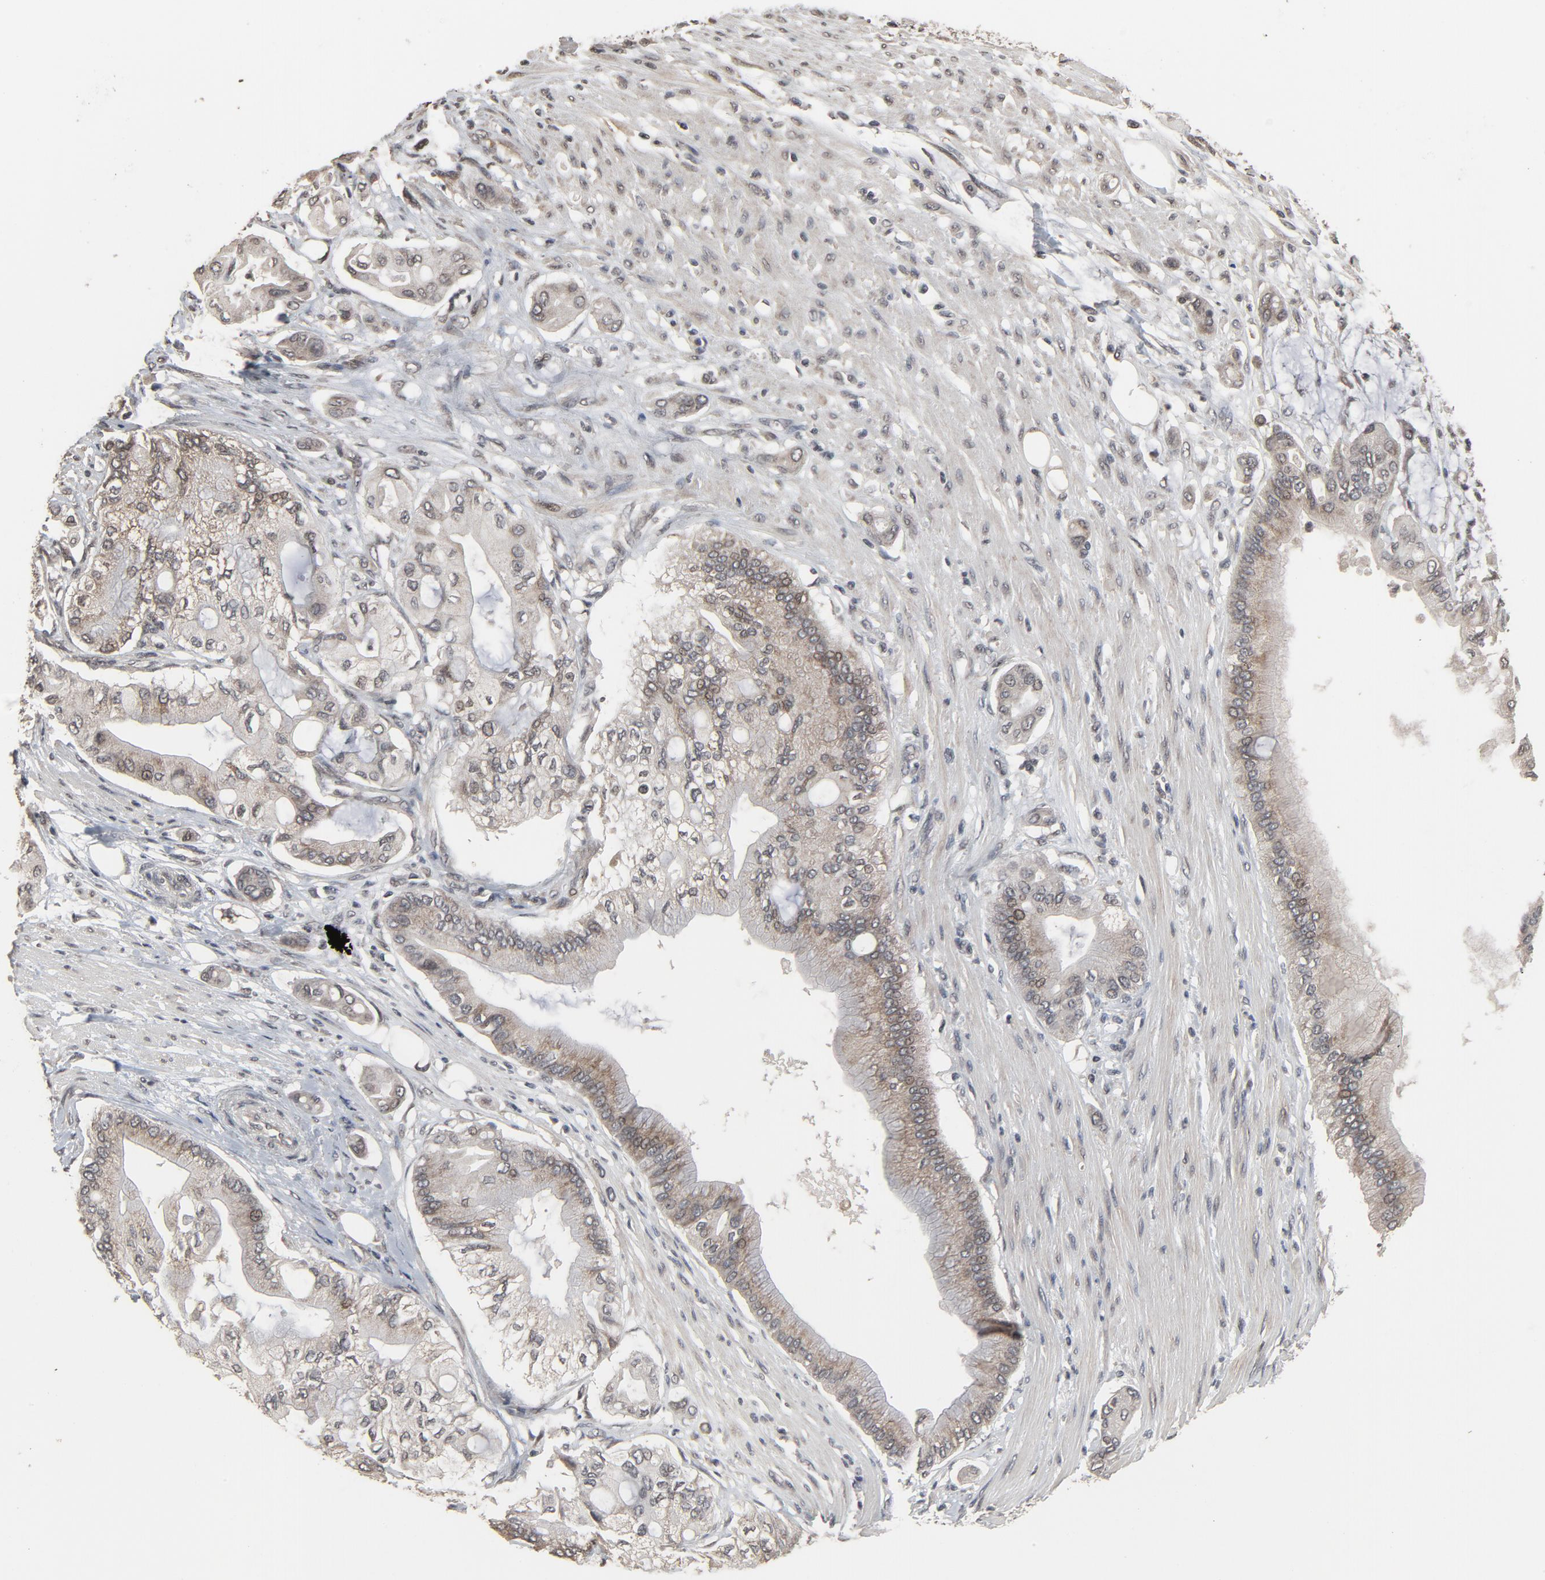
{"staining": {"intensity": "moderate", "quantity": "25%-75%", "location": "cytoplasmic/membranous,nuclear"}, "tissue": "pancreatic cancer", "cell_type": "Tumor cells", "image_type": "cancer", "snomed": [{"axis": "morphology", "description": "Adenocarcinoma, NOS"}, {"axis": "morphology", "description": "Adenocarcinoma, metastatic, NOS"}, {"axis": "topography", "description": "Lymph node"}, {"axis": "topography", "description": "Pancreas"}, {"axis": "topography", "description": "Duodenum"}], "caption": "High-magnification brightfield microscopy of pancreatic cancer (adenocarcinoma) stained with DAB (brown) and counterstained with hematoxylin (blue). tumor cells exhibit moderate cytoplasmic/membranous and nuclear staining is seen in about25%-75% of cells.", "gene": "POM121", "patient": {"sex": "female", "age": 64}}